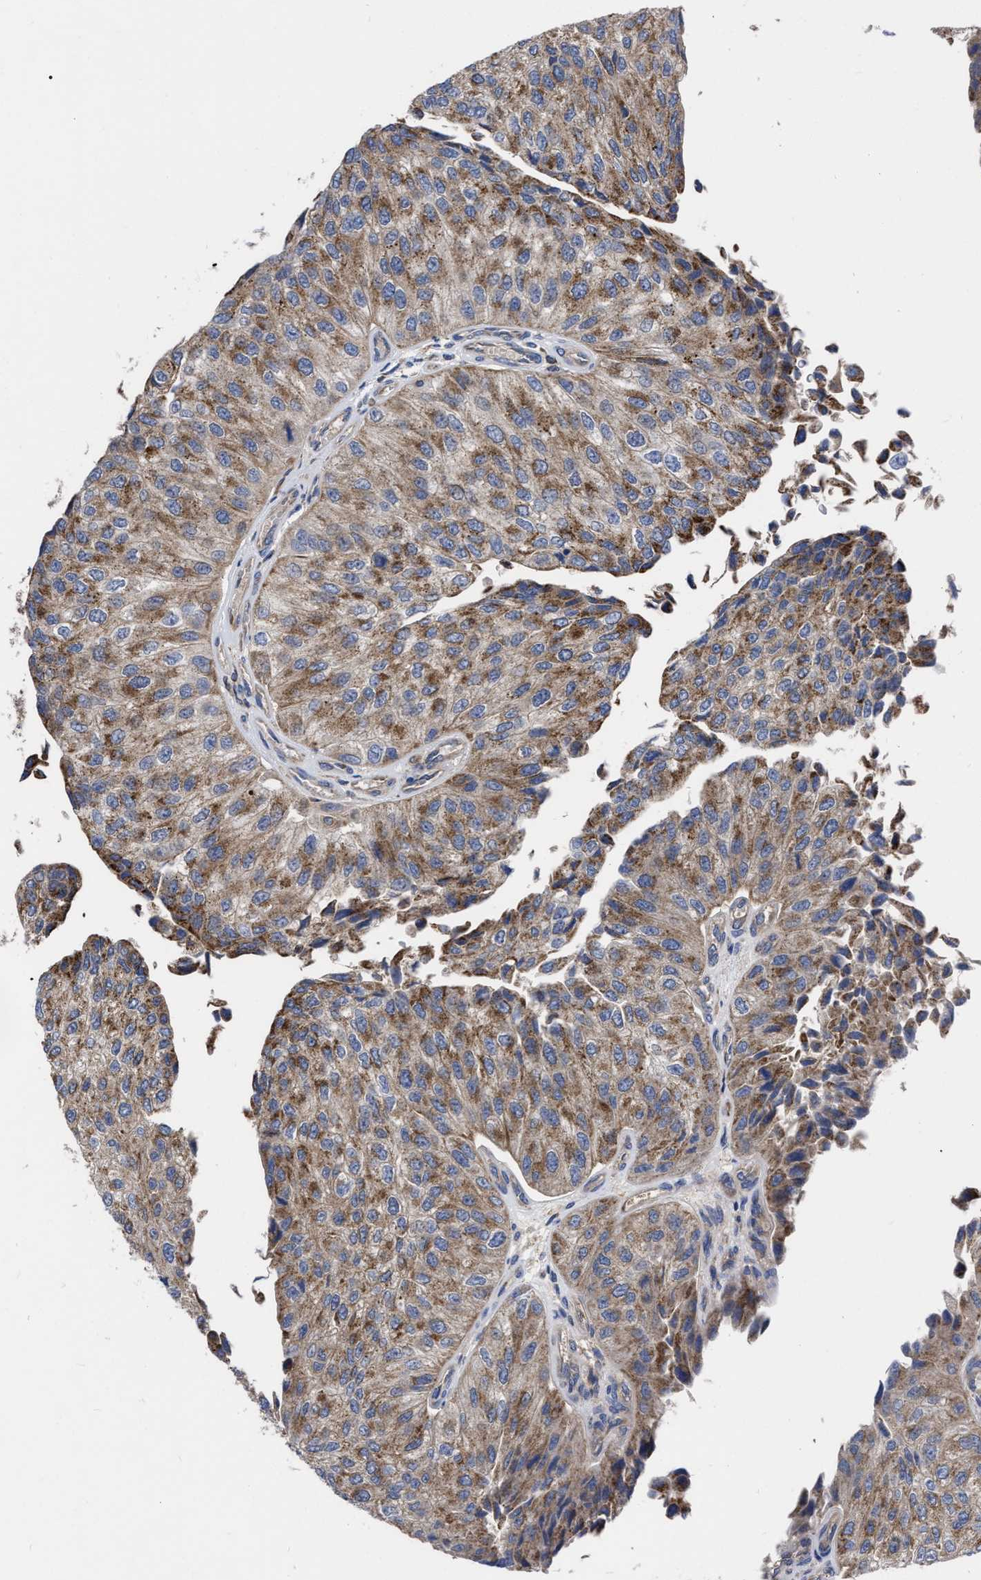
{"staining": {"intensity": "moderate", "quantity": ">75%", "location": "cytoplasmic/membranous"}, "tissue": "urothelial cancer", "cell_type": "Tumor cells", "image_type": "cancer", "snomed": [{"axis": "morphology", "description": "Urothelial carcinoma, High grade"}, {"axis": "topography", "description": "Kidney"}, {"axis": "topography", "description": "Urinary bladder"}], "caption": "IHC (DAB) staining of urothelial cancer displays moderate cytoplasmic/membranous protein positivity in approximately >75% of tumor cells. (DAB (3,3'-diaminobenzidine) IHC with brightfield microscopy, high magnification).", "gene": "CDKN2C", "patient": {"sex": "male", "age": 77}}